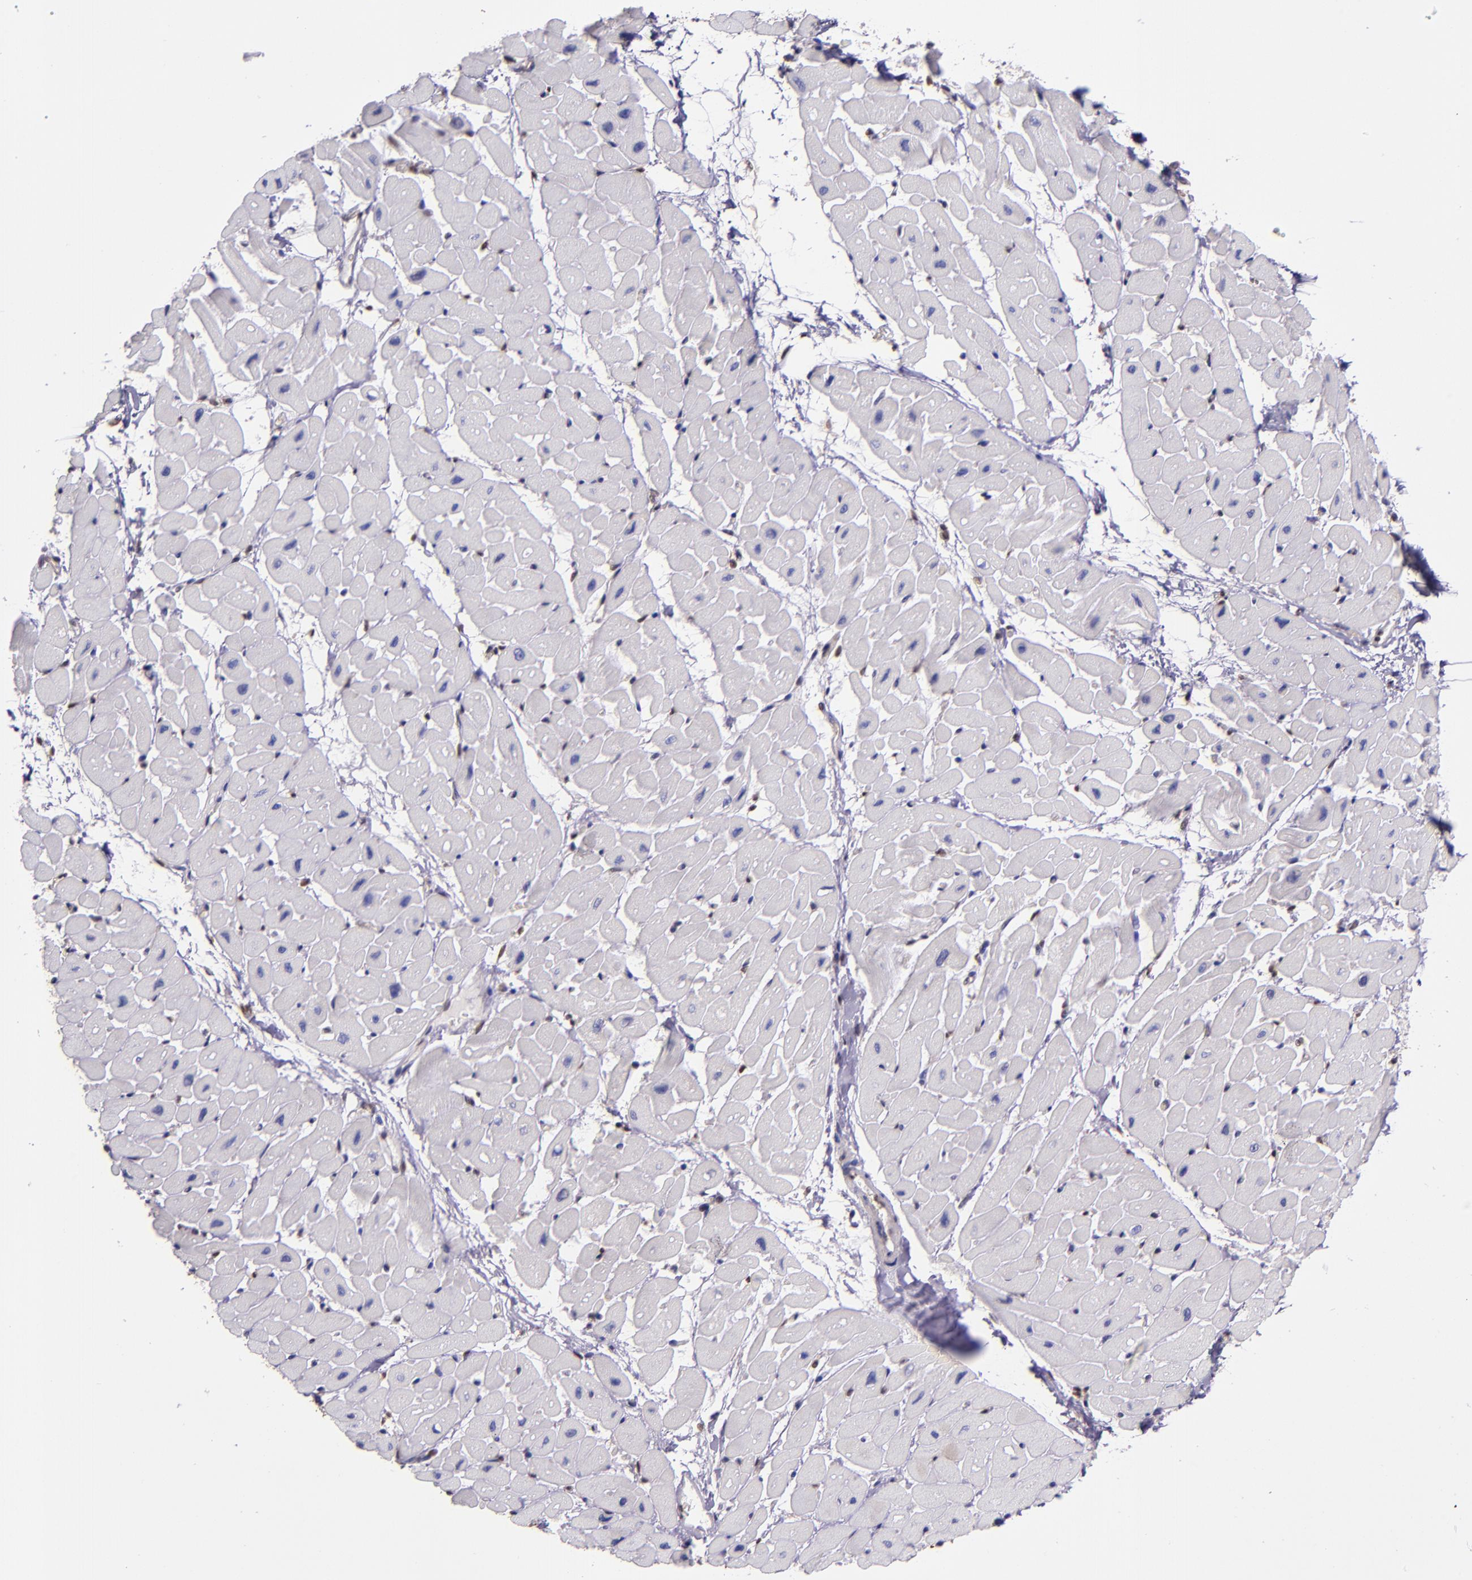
{"staining": {"intensity": "negative", "quantity": "none", "location": "none"}, "tissue": "heart muscle", "cell_type": "Cardiomyocytes", "image_type": "normal", "snomed": [{"axis": "morphology", "description": "Normal tissue, NOS"}, {"axis": "topography", "description": "Heart"}], "caption": "Cardiomyocytes are negative for brown protein staining in normal heart muscle. (Stains: DAB immunohistochemistry with hematoxylin counter stain, Microscopy: brightfield microscopy at high magnification).", "gene": "STAT6", "patient": {"sex": "male", "age": 45}}